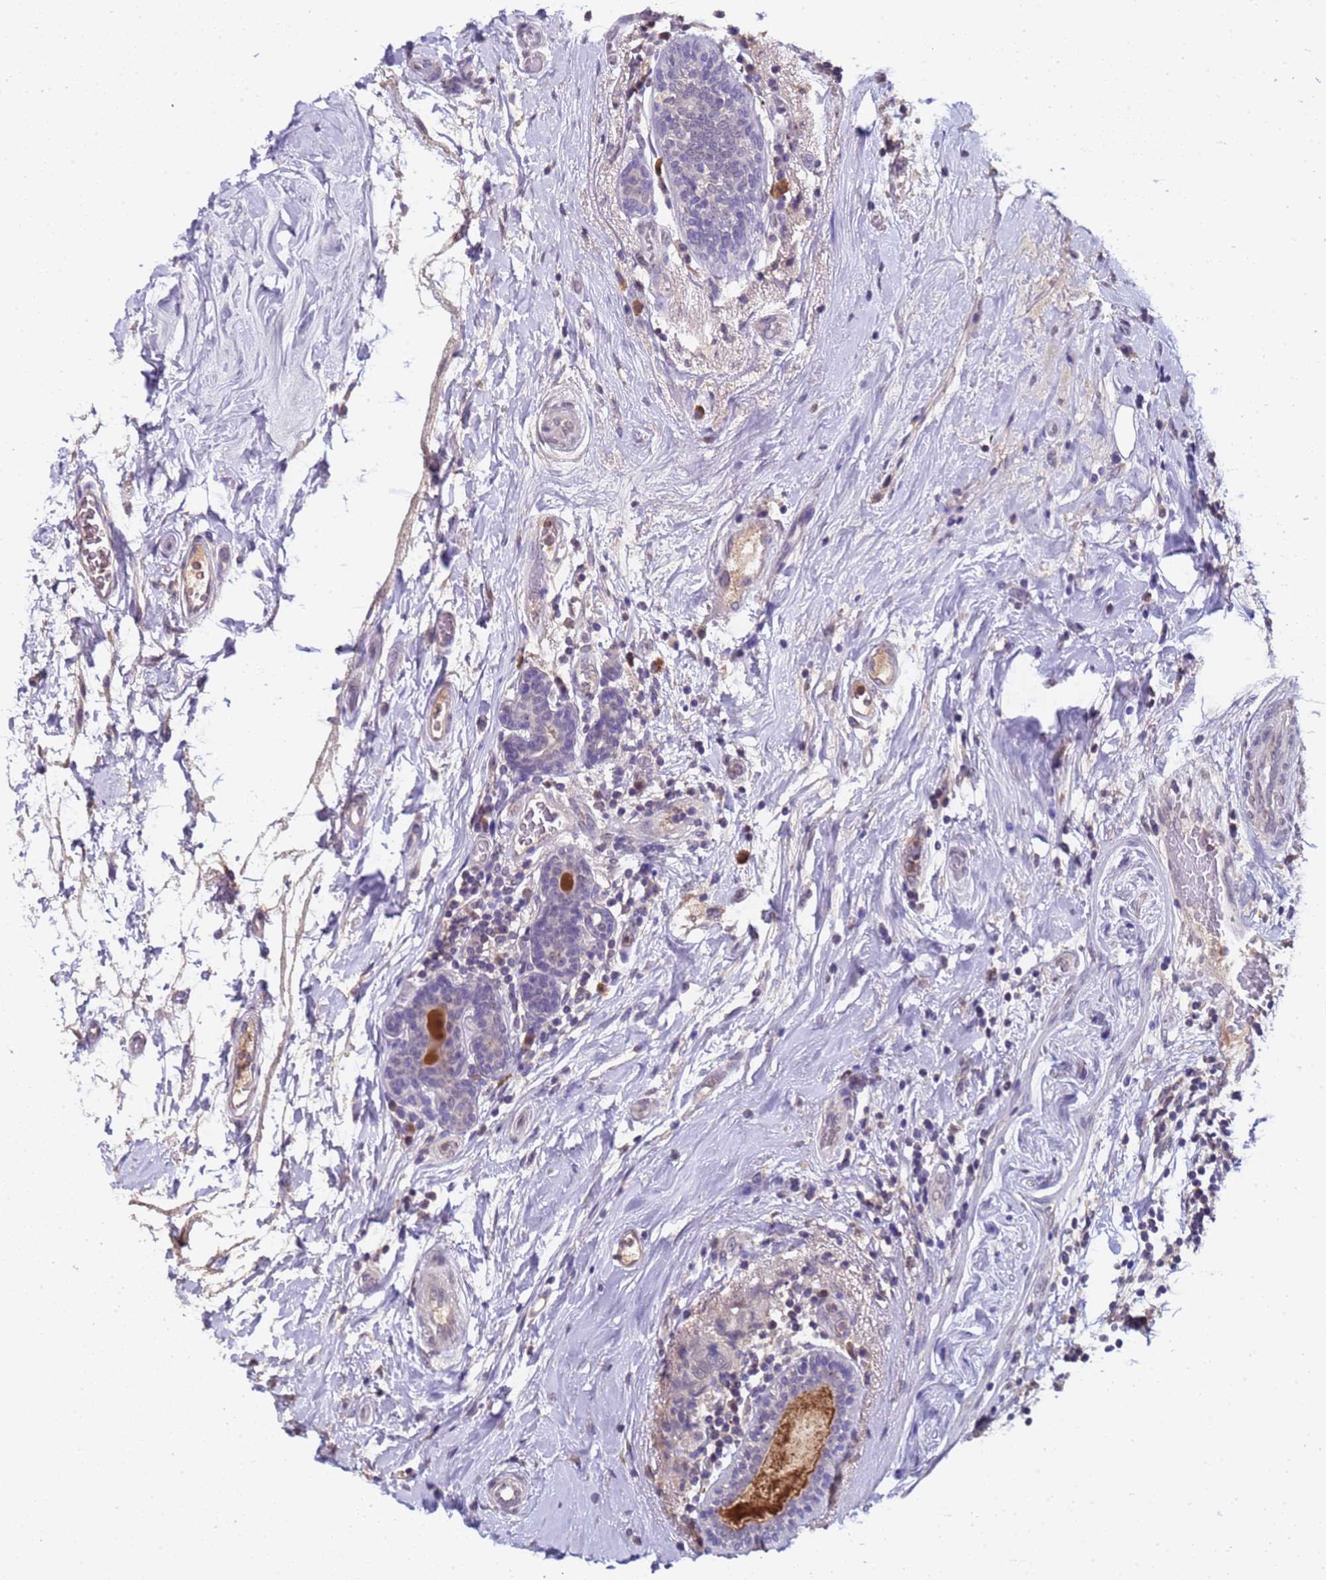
{"staining": {"intensity": "negative", "quantity": "none", "location": "none"}, "tissue": "breast cancer", "cell_type": "Tumor cells", "image_type": "cancer", "snomed": [{"axis": "morphology", "description": "Duct carcinoma"}, {"axis": "topography", "description": "Breast"}], "caption": "Image shows no significant protein expression in tumor cells of breast infiltrating ductal carcinoma. (Brightfield microscopy of DAB (3,3'-diaminobenzidine) immunohistochemistry (IHC) at high magnification).", "gene": "ZNF248", "patient": {"sex": "female", "age": 62}}